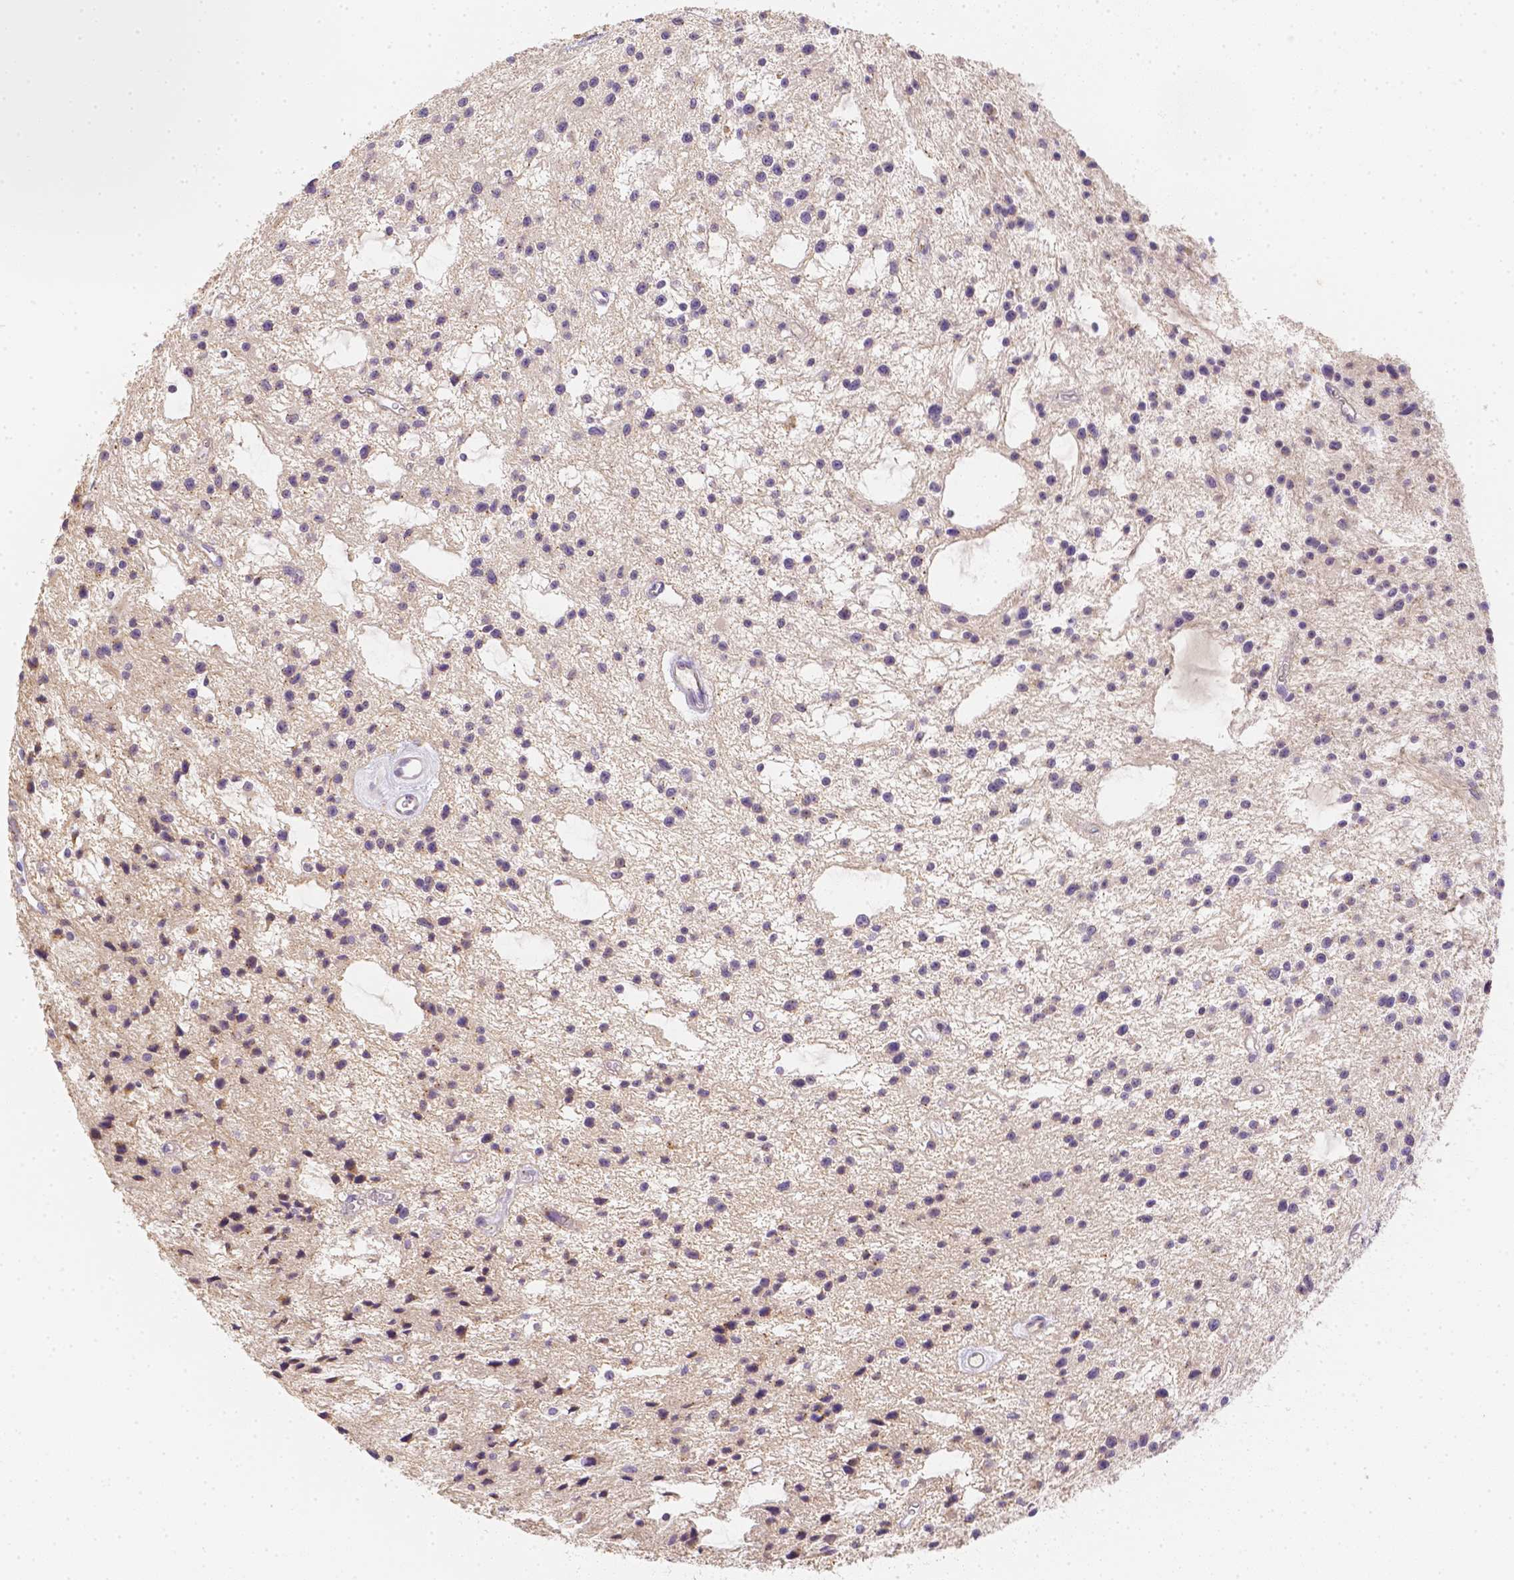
{"staining": {"intensity": "negative", "quantity": "none", "location": "none"}, "tissue": "glioma", "cell_type": "Tumor cells", "image_type": "cancer", "snomed": [{"axis": "morphology", "description": "Glioma, malignant, Low grade"}, {"axis": "topography", "description": "Brain"}], "caption": "An image of glioma stained for a protein displays no brown staining in tumor cells. Brightfield microscopy of IHC stained with DAB (brown) and hematoxylin (blue), captured at high magnification.", "gene": "C10orf67", "patient": {"sex": "male", "age": 43}}